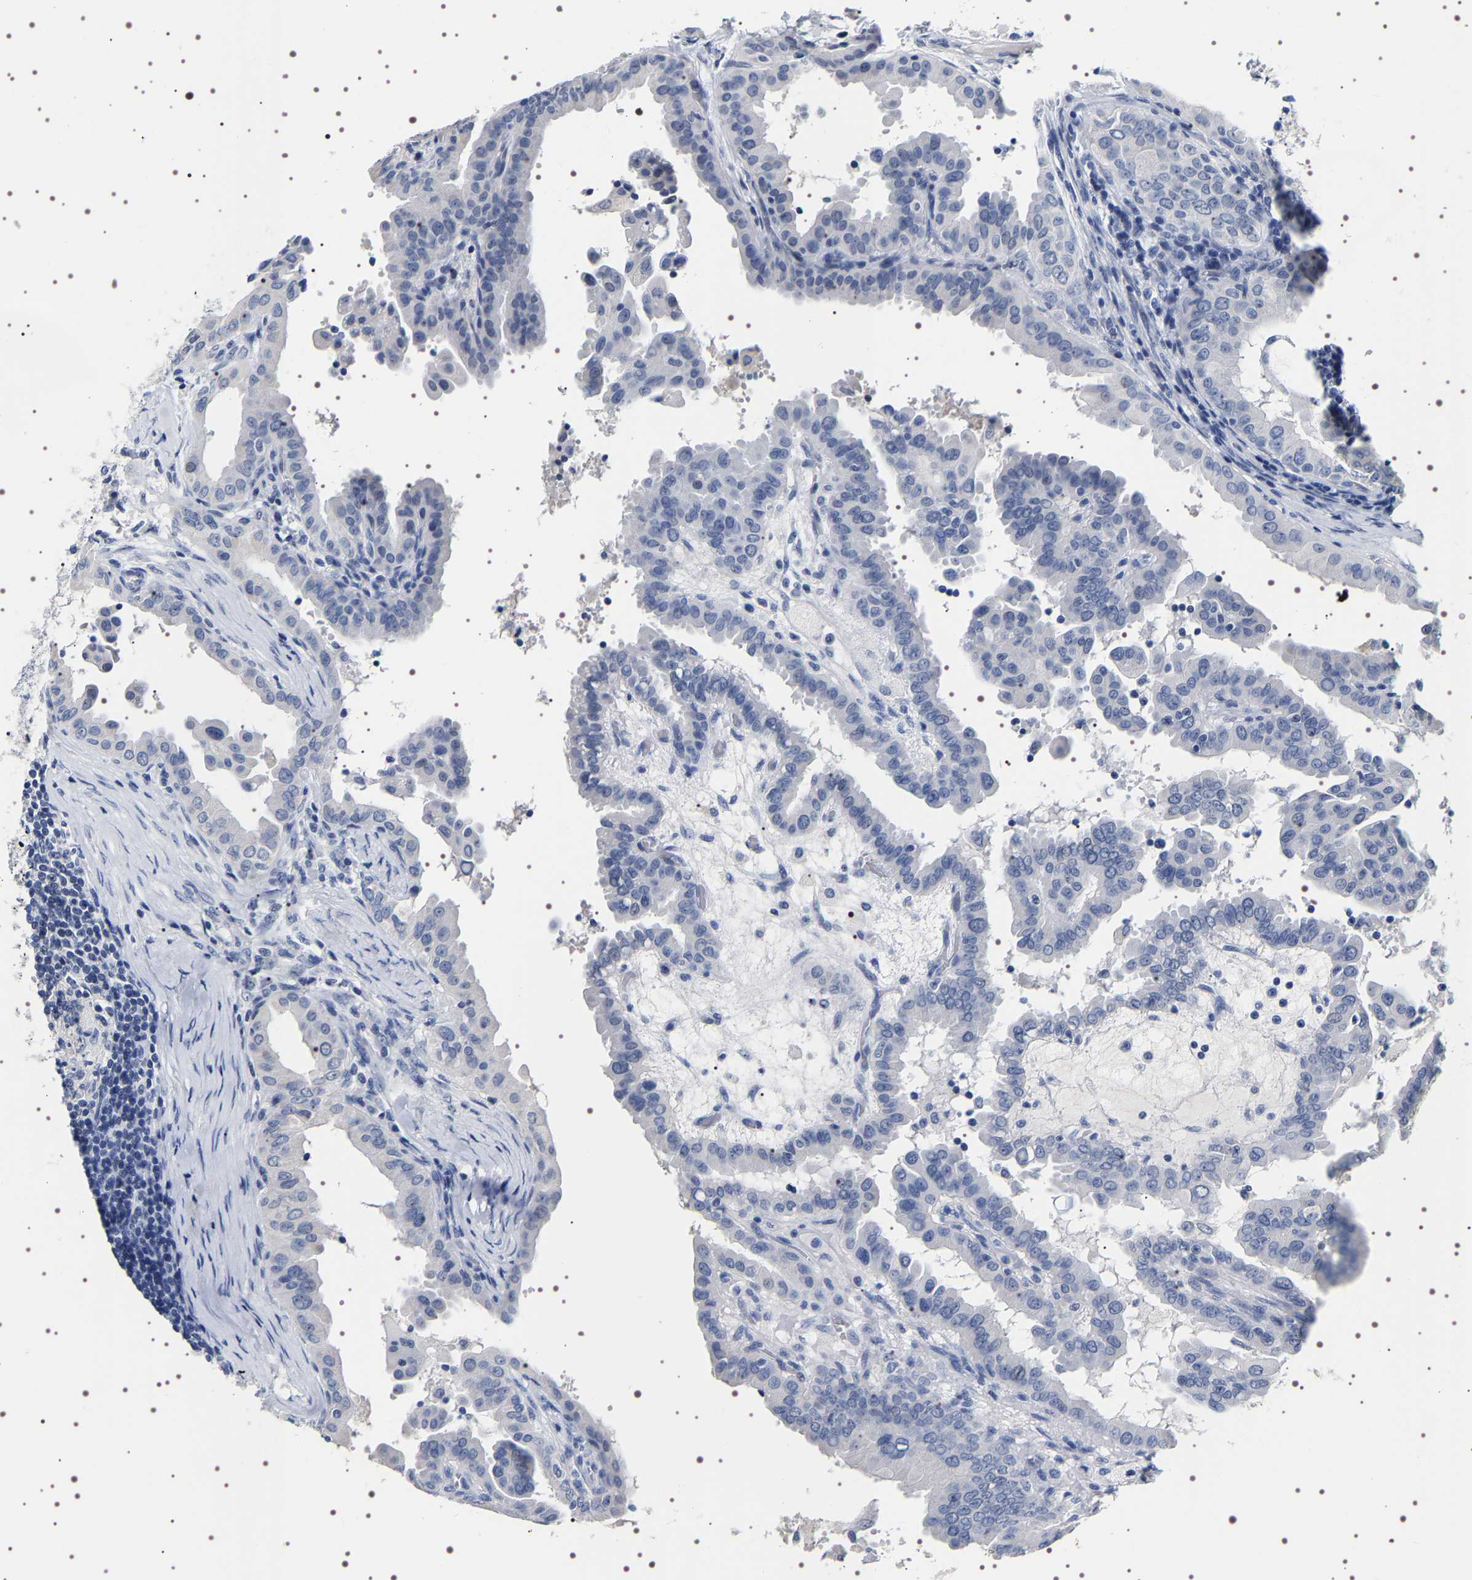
{"staining": {"intensity": "negative", "quantity": "none", "location": "none"}, "tissue": "thyroid cancer", "cell_type": "Tumor cells", "image_type": "cancer", "snomed": [{"axis": "morphology", "description": "Papillary adenocarcinoma, NOS"}, {"axis": "topography", "description": "Thyroid gland"}], "caption": "A high-resolution histopathology image shows immunohistochemistry staining of papillary adenocarcinoma (thyroid), which exhibits no significant staining in tumor cells.", "gene": "UBQLN3", "patient": {"sex": "male", "age": 33}}